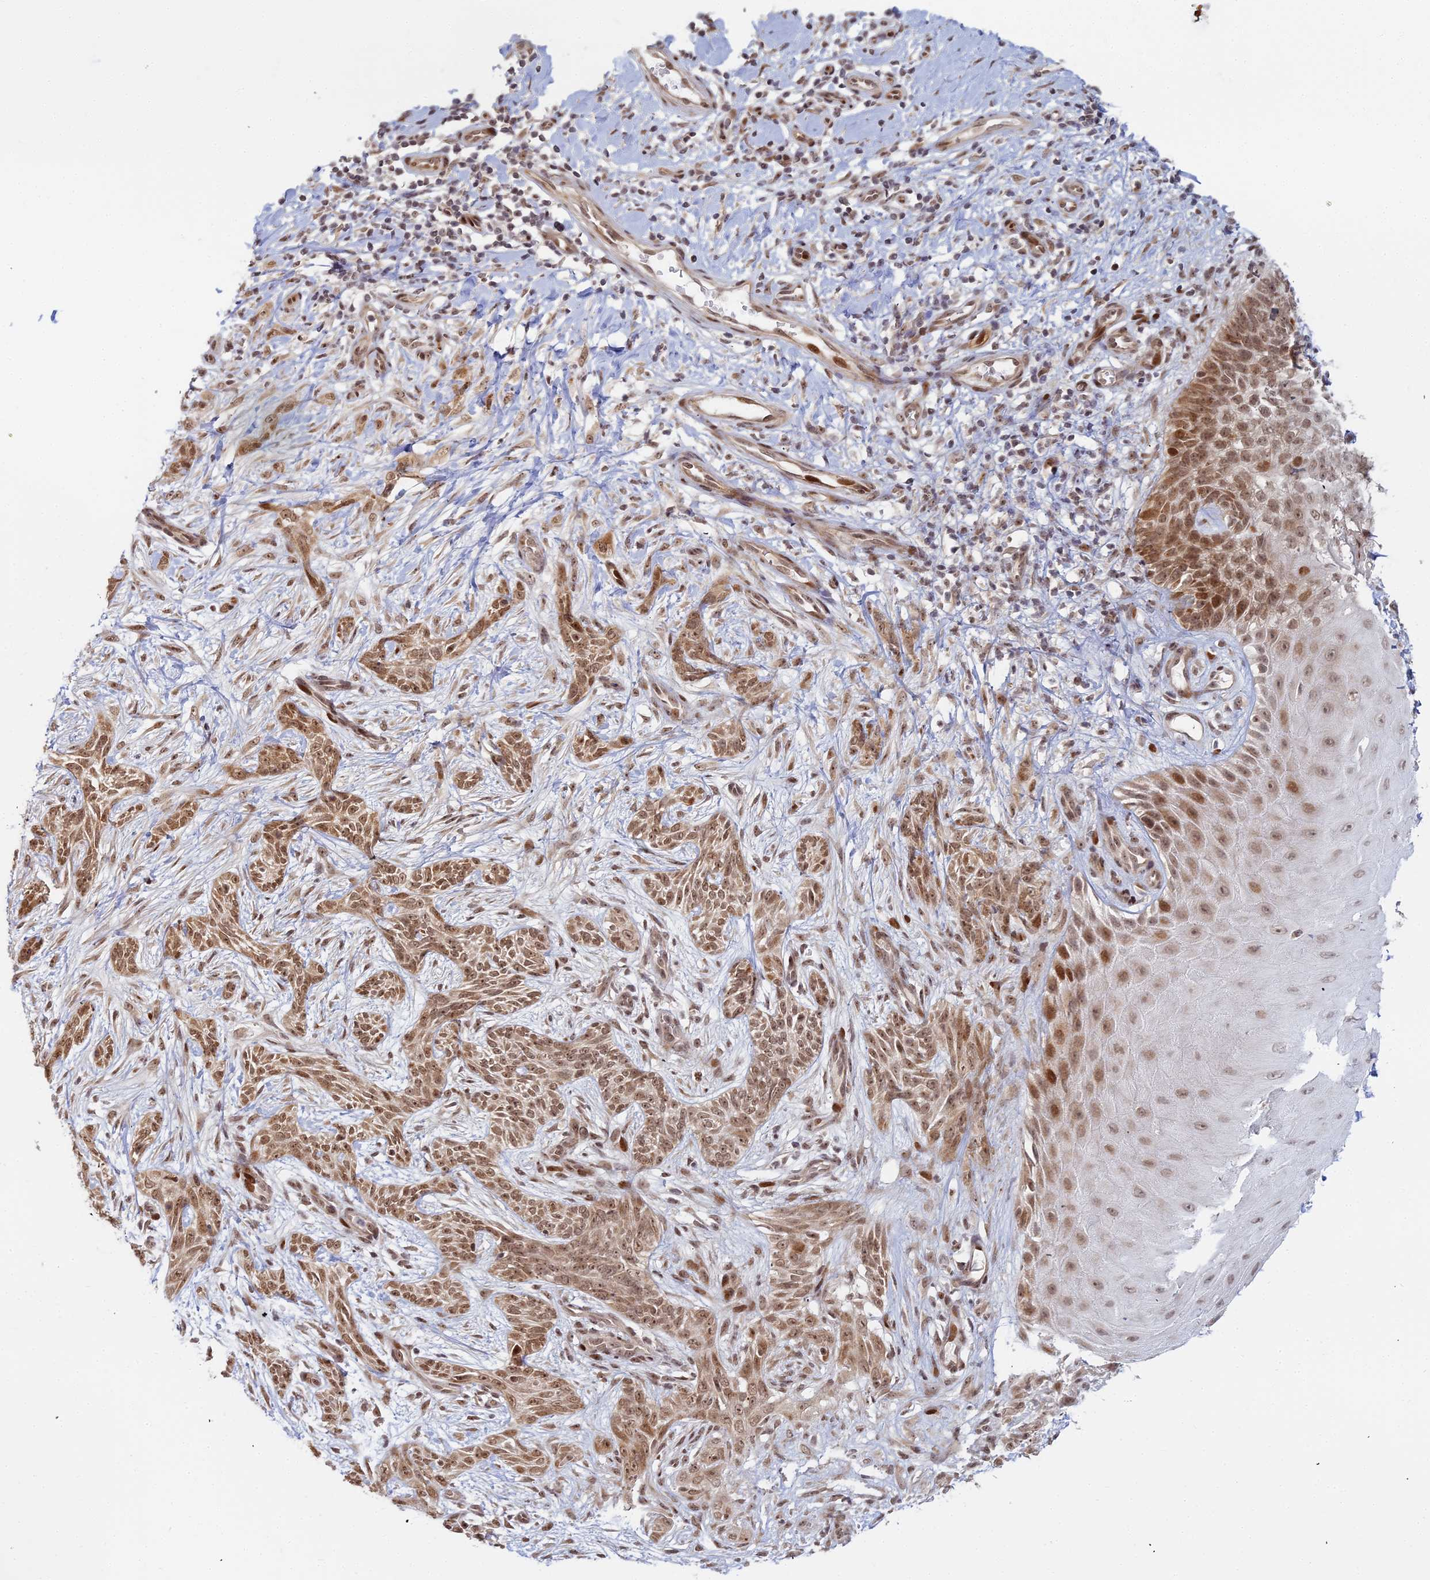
{"staining": {"intensity": "moderate", "quantity": ">75%", "location": "nuclear"}, "tissue": "skin cancer", "cell_type": "Tumor cells", "image_type": "cancer", "snomed": [{"axis": "morphology", "description": "Basal cell carcinoma"}, {"axis": "topography", "description": "Skin"}], "caption": "High-power microscopy captured an immunohistochemistry (IHC) photomicrograph of skin cancer (basal cell carcinoma), revealing moderate nuclear expression in approximately >75% of tumor cells.", "gene": "ABCA2", "patient": {"sex": "female", "age": 82}}